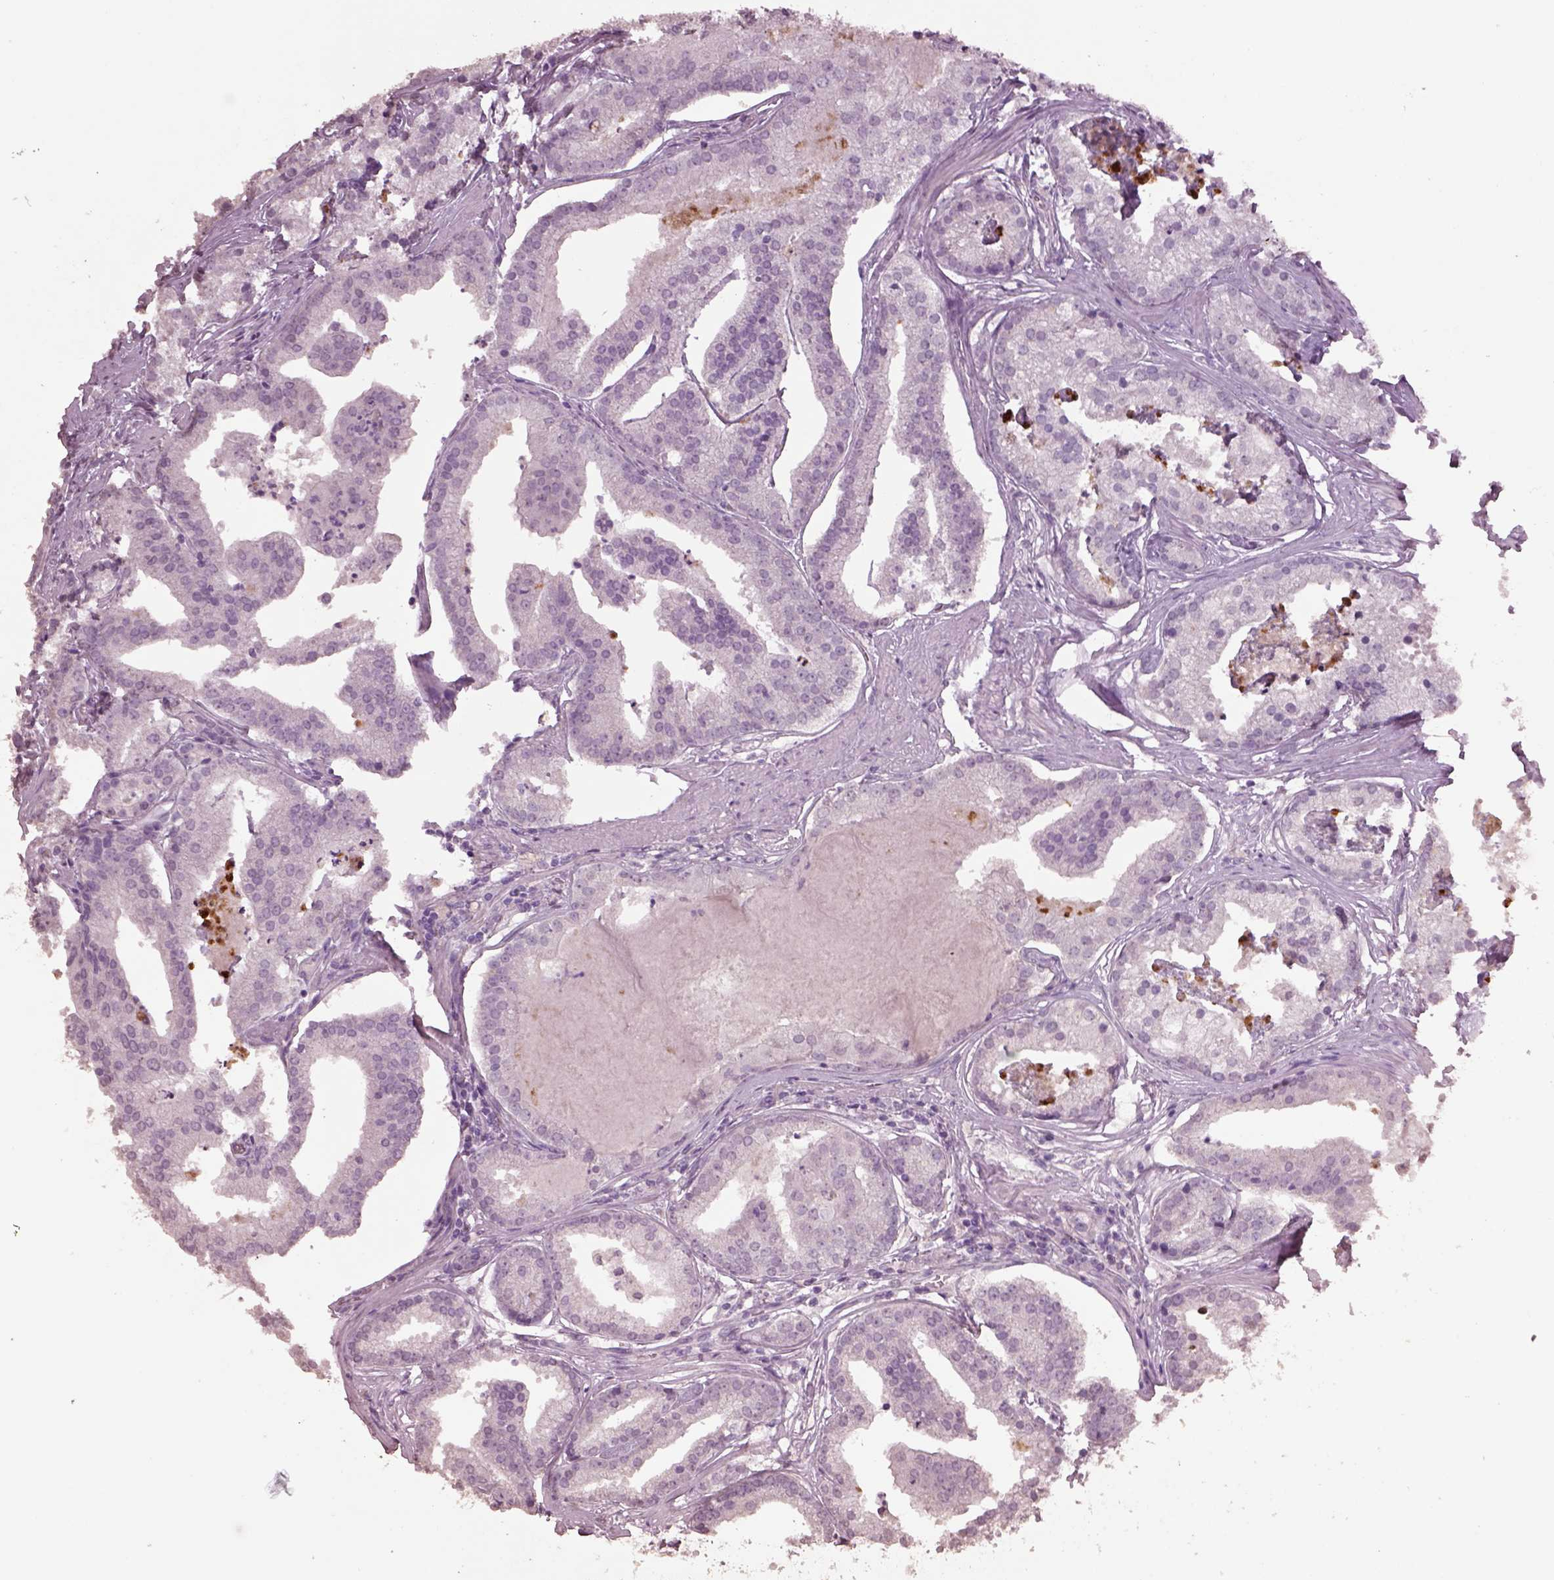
{"staining": {"intensity": "negative", "quantity": "none", "location": "none"}, "tissue": "prostate cancer", "cell_type": "Tumor cells", "image_type": "cancer", "snomed": [{"axis": "morphology", "description": "Adenocarcinoma, NOS"}, {"axis": "topography", "description": "Prostate and seminal vesicle, NOS"}, {"axis": "topography", "description": "Prostate"}], "caption": "IHC histopathology image of neoplastic tissue: human prostate cancer stained with DAB (3,3'-diaminobenzidine) displays no significant protein expression in tumor cells.", "gene": "KCNIP3", "patient": {"sex": "male", "age": 44}}